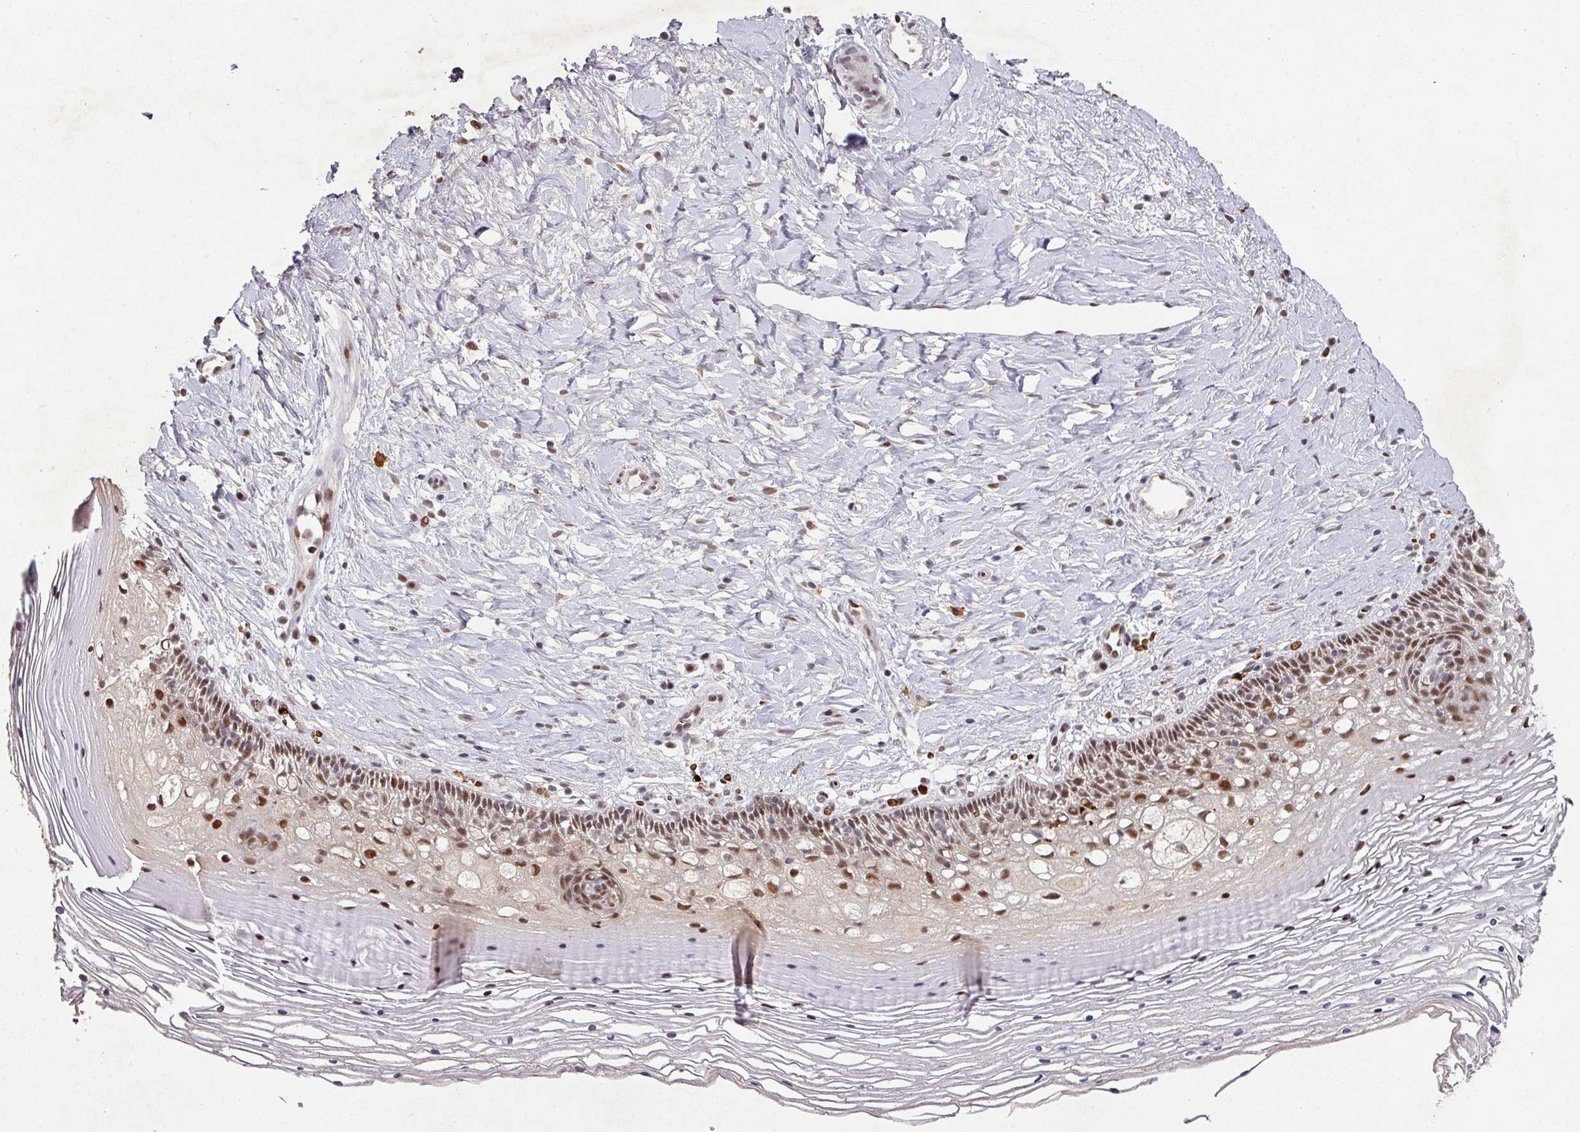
{"staining": {"intensity": "moderate", "quantity": ">75%", "location": "nuclear"}, "tissue": "cervix", "cell_type": "Glandular cells", "image_type": "normal", "snomed": [{"axis": "morphology", "description": "Normal tissue, NOS"}, {"axis": "topography", "description": "Cervix"}], "caption": "An image of human cervix stained for a protein reveals moderate nuclear brown staining in glandular cells. The protein of interest is stained brown, and the nuclei are stained in blue (DAB (3,3'-diaminobenzidine) IHC with brightfield microscopy, high magnification).", "gene": "NEIL1", "patient": {"sex": "female", "age": 36}}